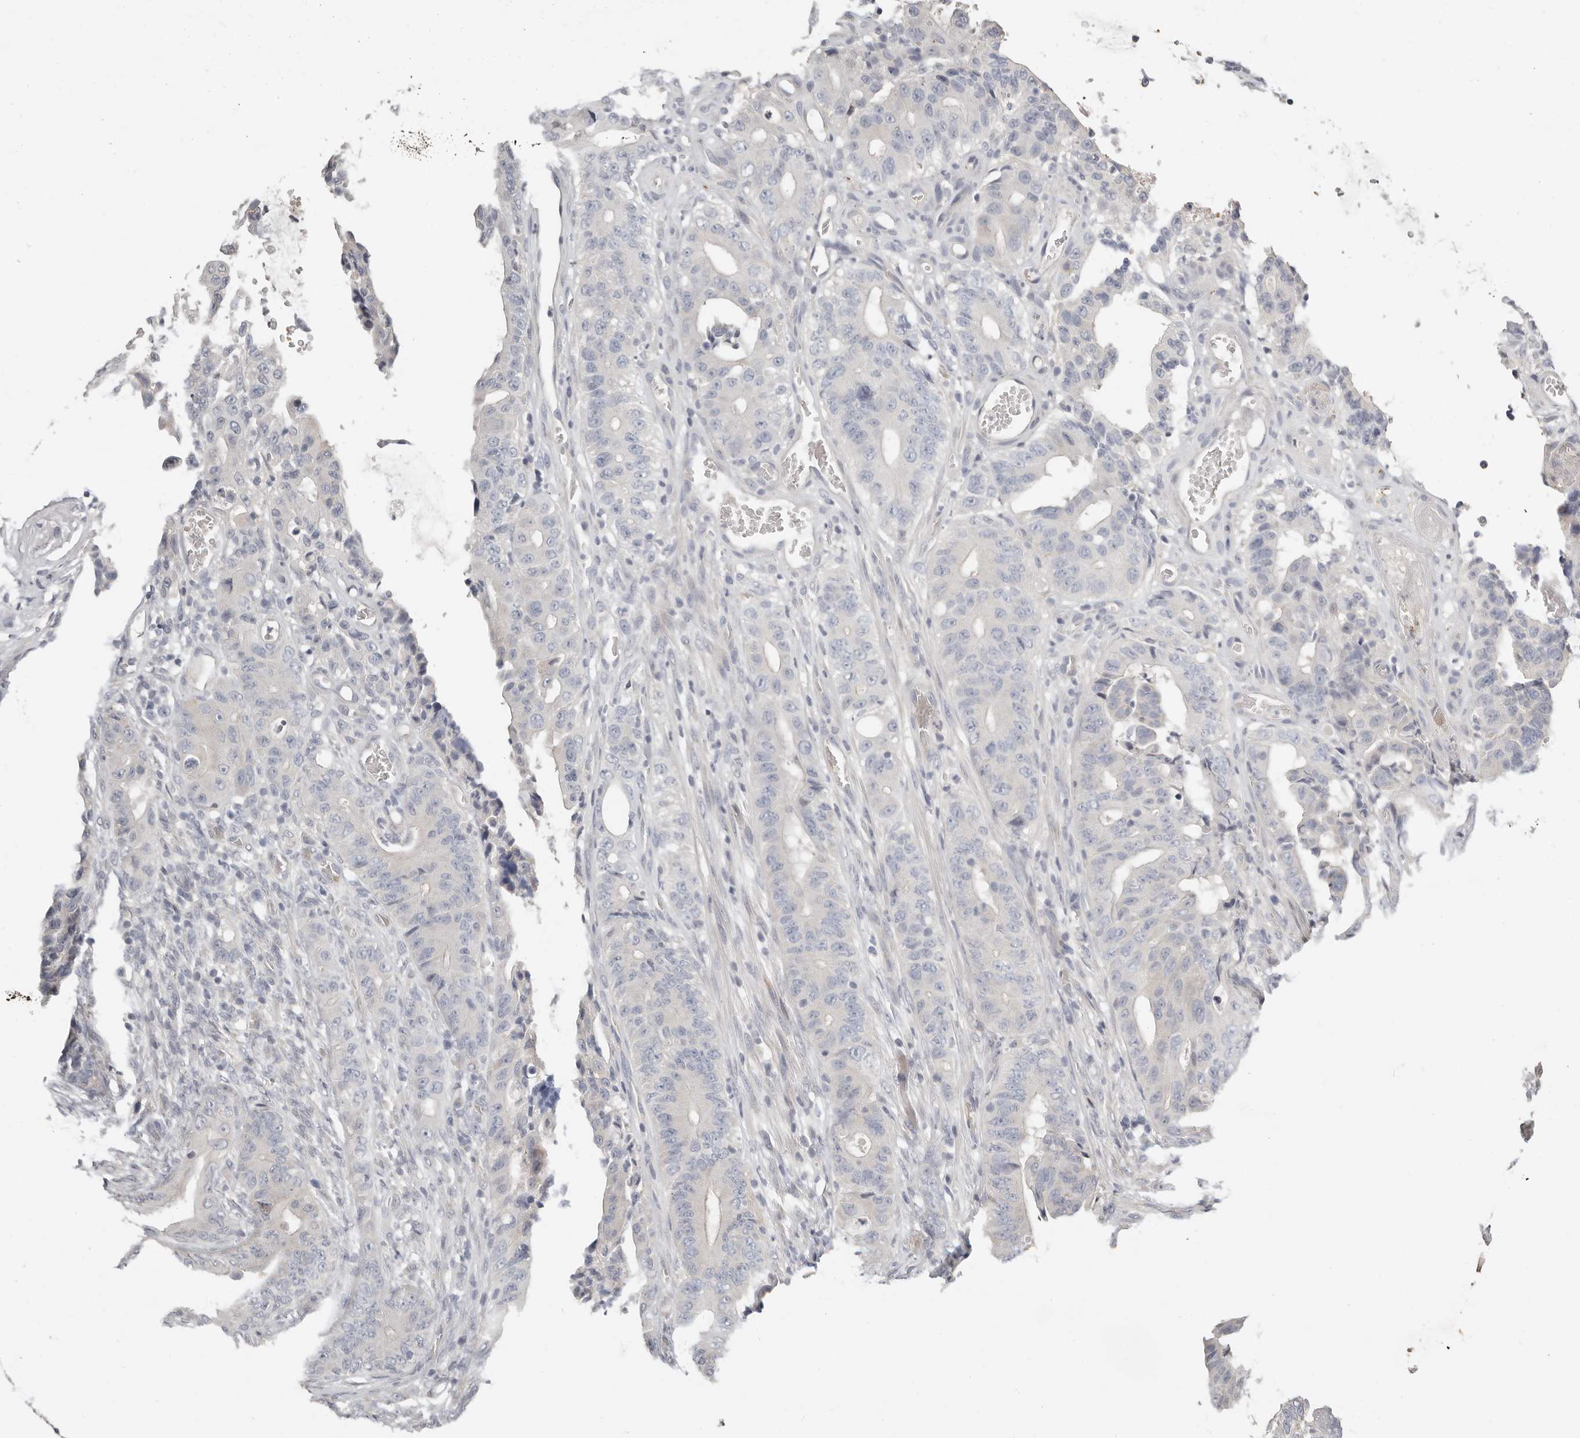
{"staining": {"intensity": "negative", "quantity": "none", "location": "none"}, "tissue": "colorectal cancer", "cell_type": "Tumor cells", "image_type": "cancer", "snomed": [{"axis": "morphology", "description": "Adenocarcinoma, NOS"}, {"axis": "topography", "description": "Colon"}], "caption": "An IHC micrograph of colorectal adenocarcinoma is shown. There is no staining in tumor cells of colorectal adenocarcinoma.", "gene": "TMEM63B", "patient": {"sex": "male", "age": 83}}